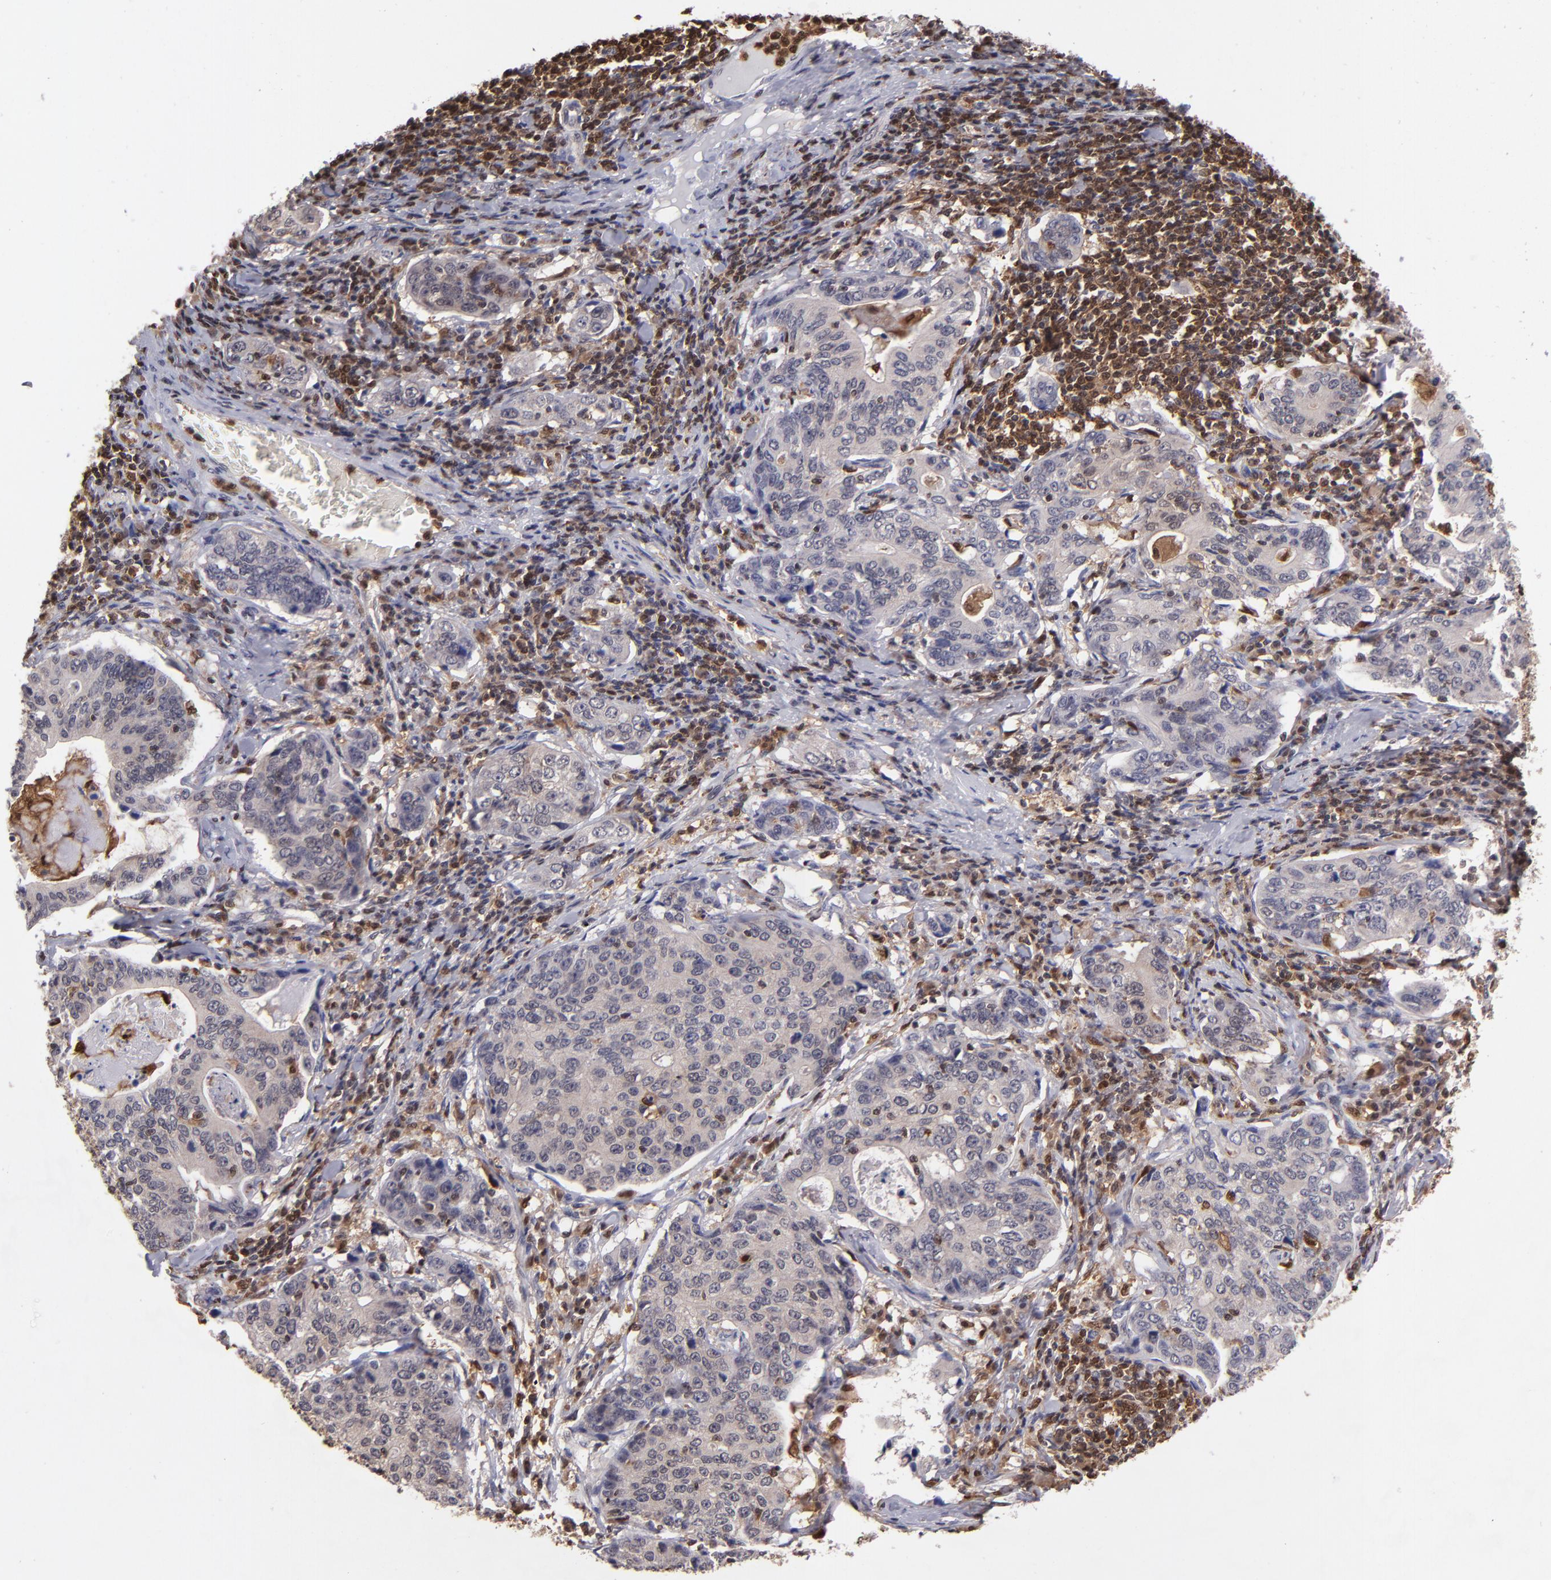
{"staining": {"intensity": "weak", "quantity": ">75%", "location": "cytoplasmic/membranous"}, "tissue": "stomach cancer", "cell_type": "Tumor cells", "image_type": "cancer", "snomed": [{"axis": "morphology", "description": "Adenocarcinoma, NOS"}, {"axis": "topography", "description": "Esophagus"}, {"axis": "topography", "description": "Stomach"}], "caption": "Stomach cancer stained for a protein (brown) shows weak cytoplasmic/membranous positive staining in approximately >75% of tumor cells.", "gene": "GRB2", "patient": {"sex": "male", "age": 74}}